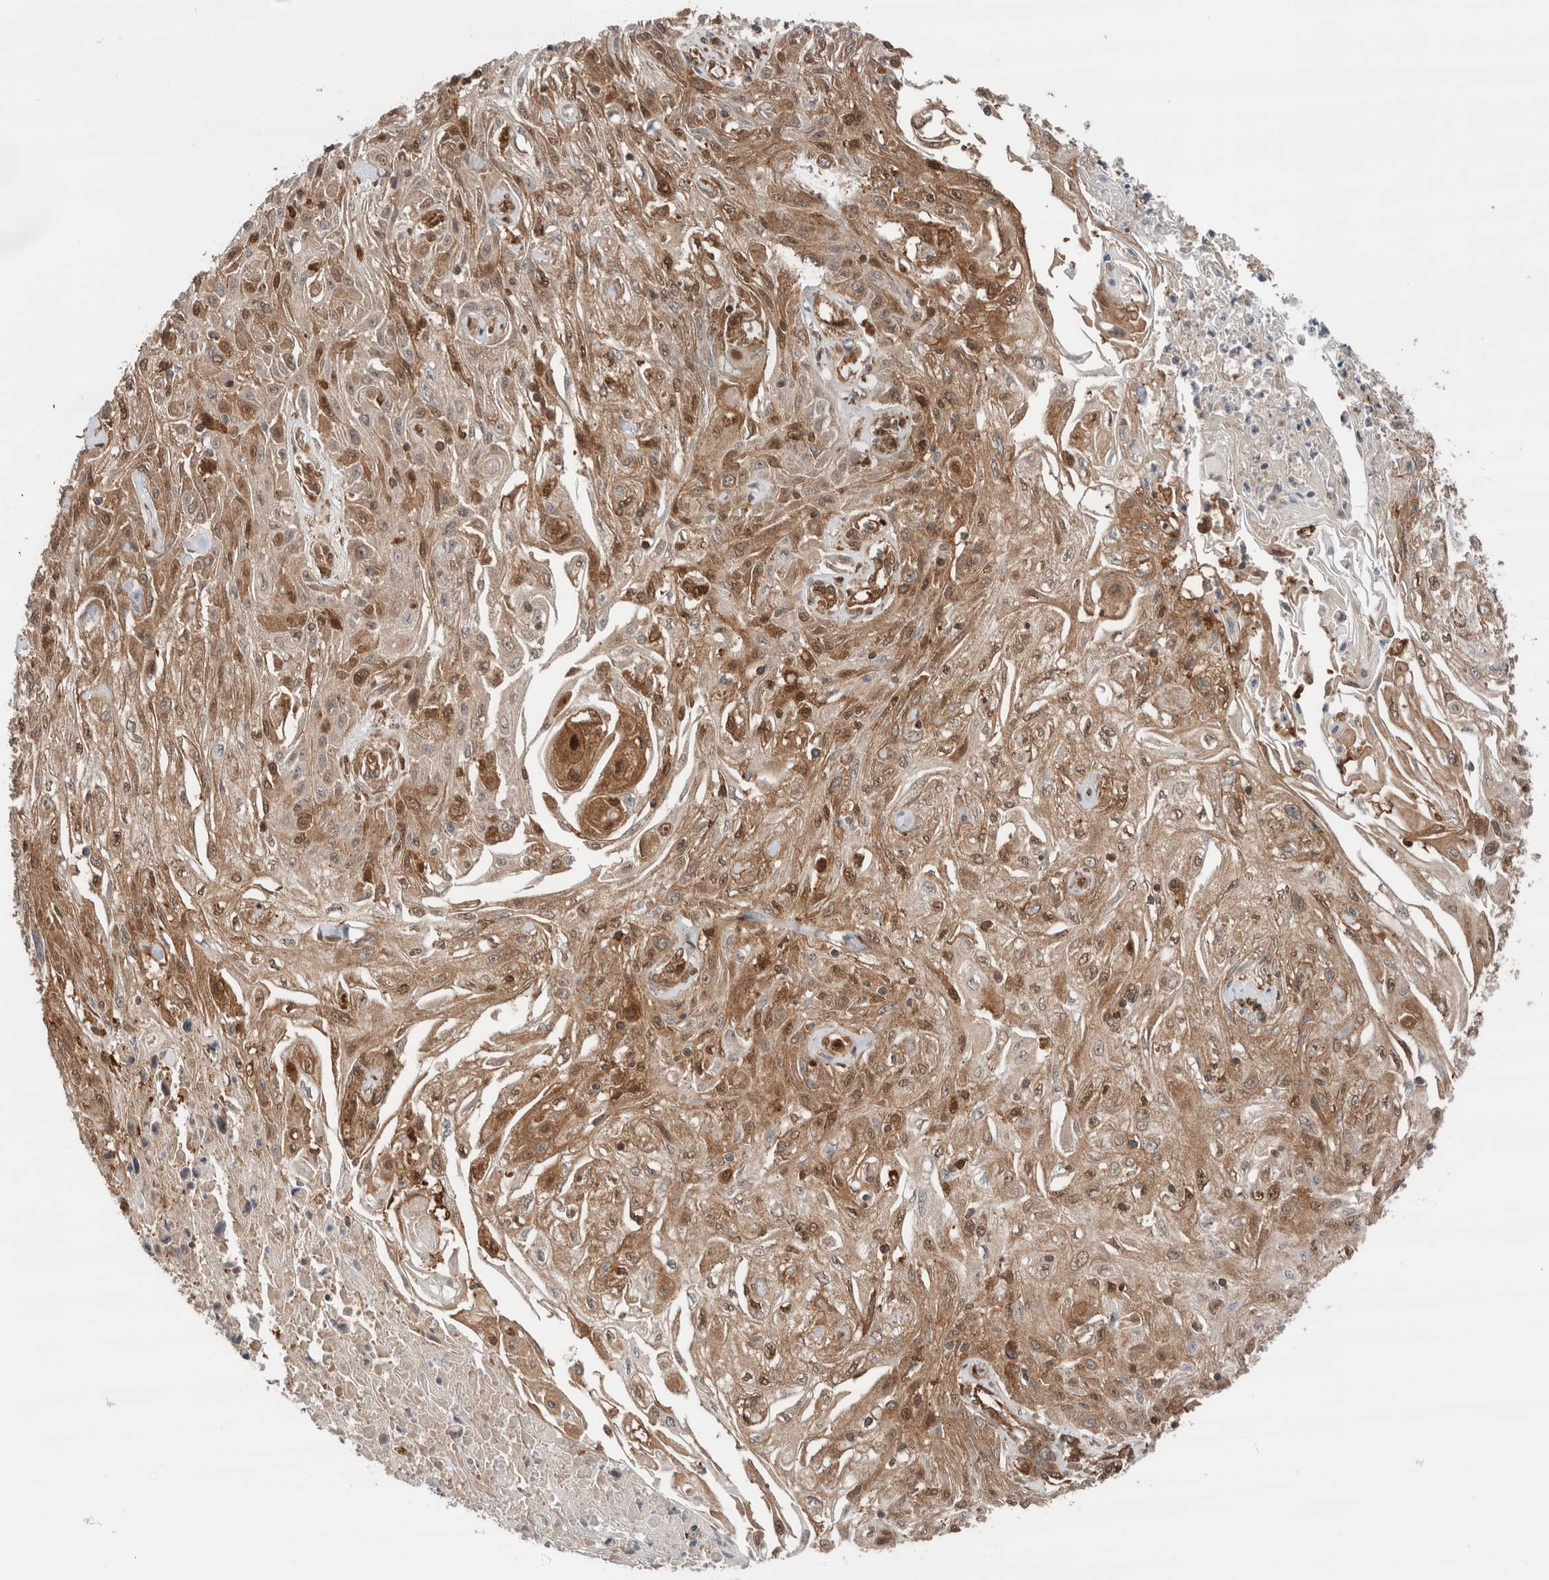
{"staining": {"intensity": "moderate", "quantity": ">75%", "location": "cytoplasmic/membranous,nuclear"}, "tissue": "skin cancer", "cell_type": "Tumor cells", "image_type": "cancer", "snomed": [{"axis": "morphology", "description": "Squamous cell carcinoma, NOS"}, {"axis": "morphology", "description": "Squamous cell carcinoma, metastatic, NOS"}, {"axis": "topography", "description": "Skin"}, {"axis": "topography", "description": "Lymph node"}], "caption": "Immunohistochemistry (IHC) of skin cancer exhibits medium levels of moderate cytoplasmic/membranous and nuclear expression in approximately >75% of tumor cells.", "gene": "XPNPEP1", "patient": {"sex": "male", "age": 75}}